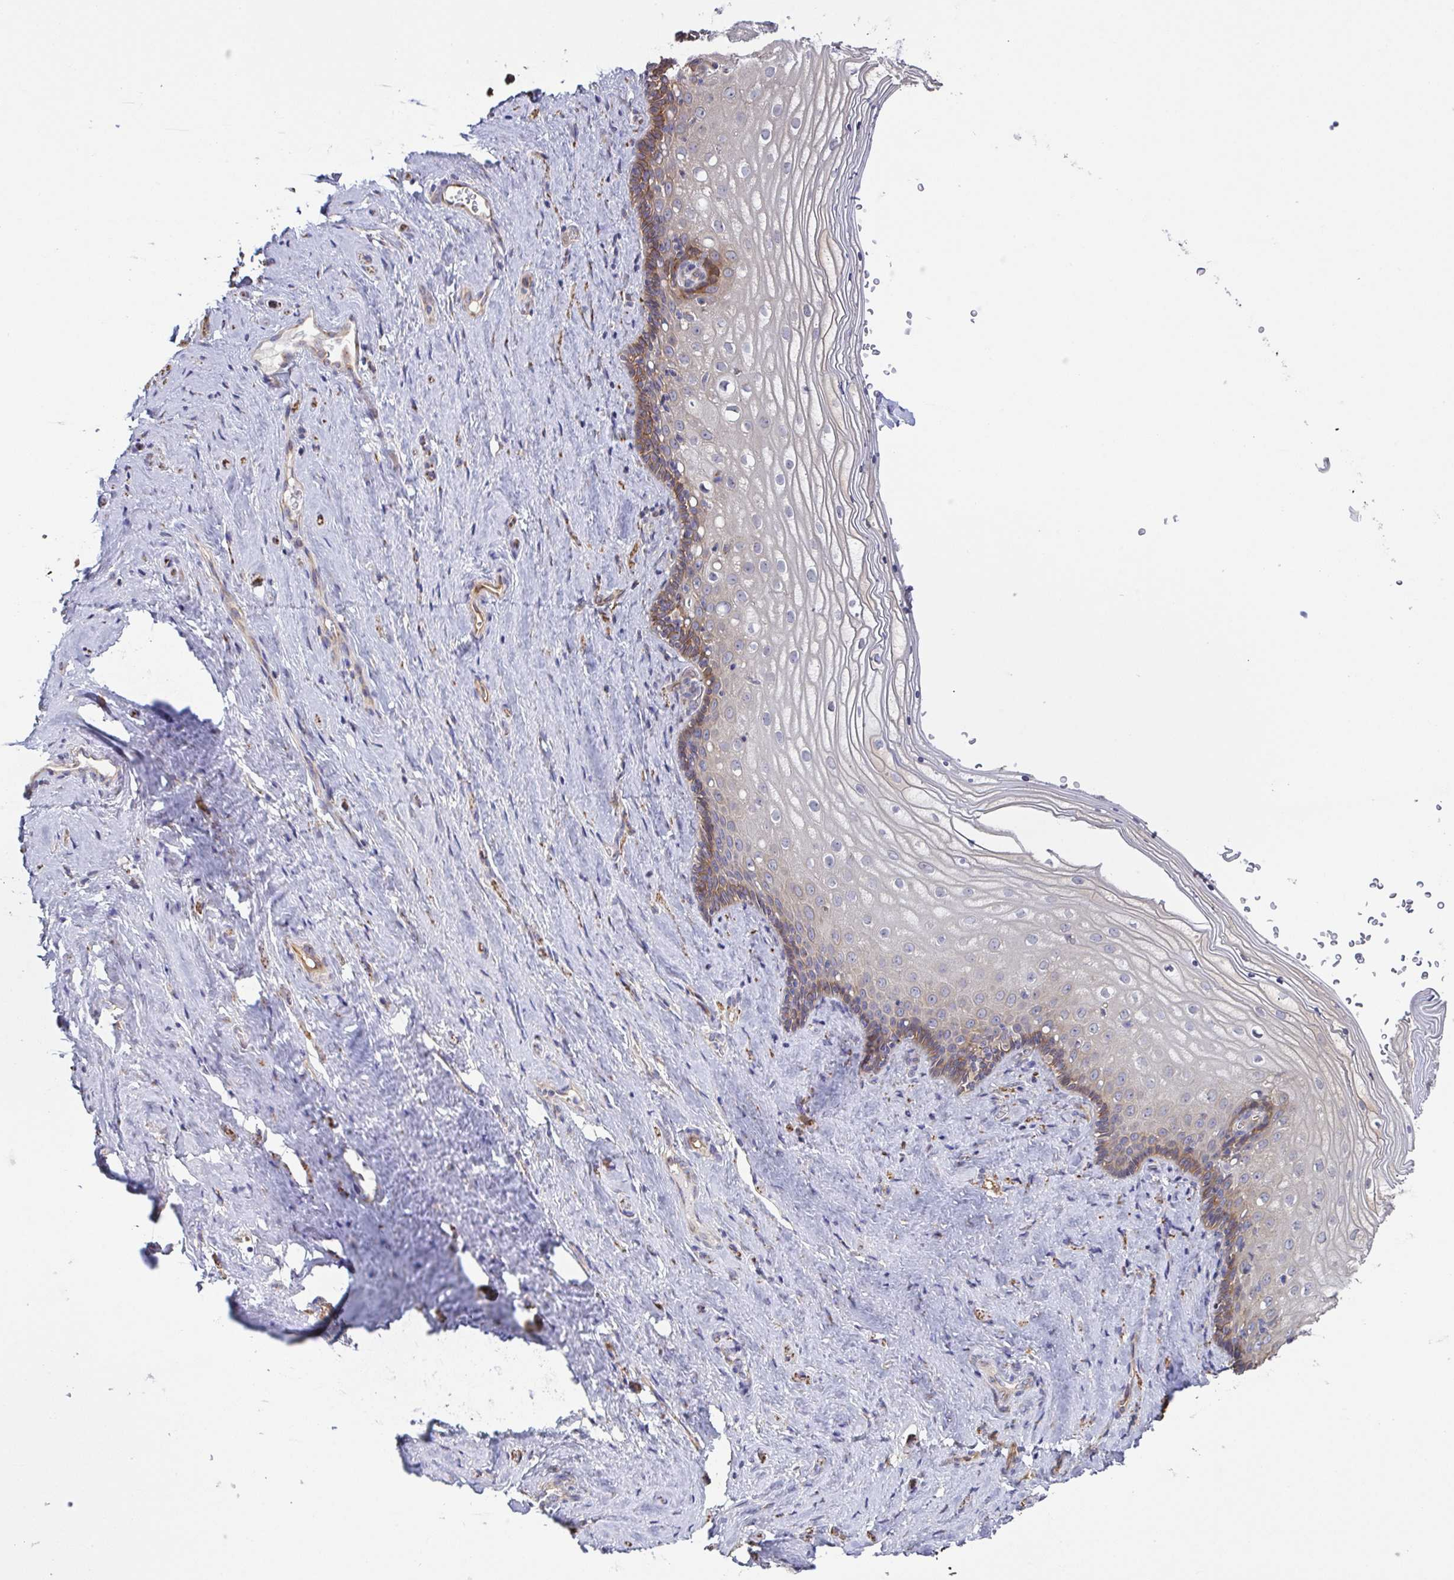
{"staining": {"intensity": "moderate", "quantity": "25%-75%", "location": "cytoplasmic/membranous"}, "tissue": "vagina", "cell_type": "Squamous epithelial cells", "image_type": "normal", "snomed": [{"axis": "morphology", "description": "Normal tissue, NOS"}, {"axis": "topography", "description": "Vagina"}], "caption": "This is a micrograph of IHC staining of normal vagina, which shows moderate positivity in the cytoplasmic/membranous of squamous epithelial cells.", "gene": "EIF3D", "patient": {"sex": "female", "age": 42}}